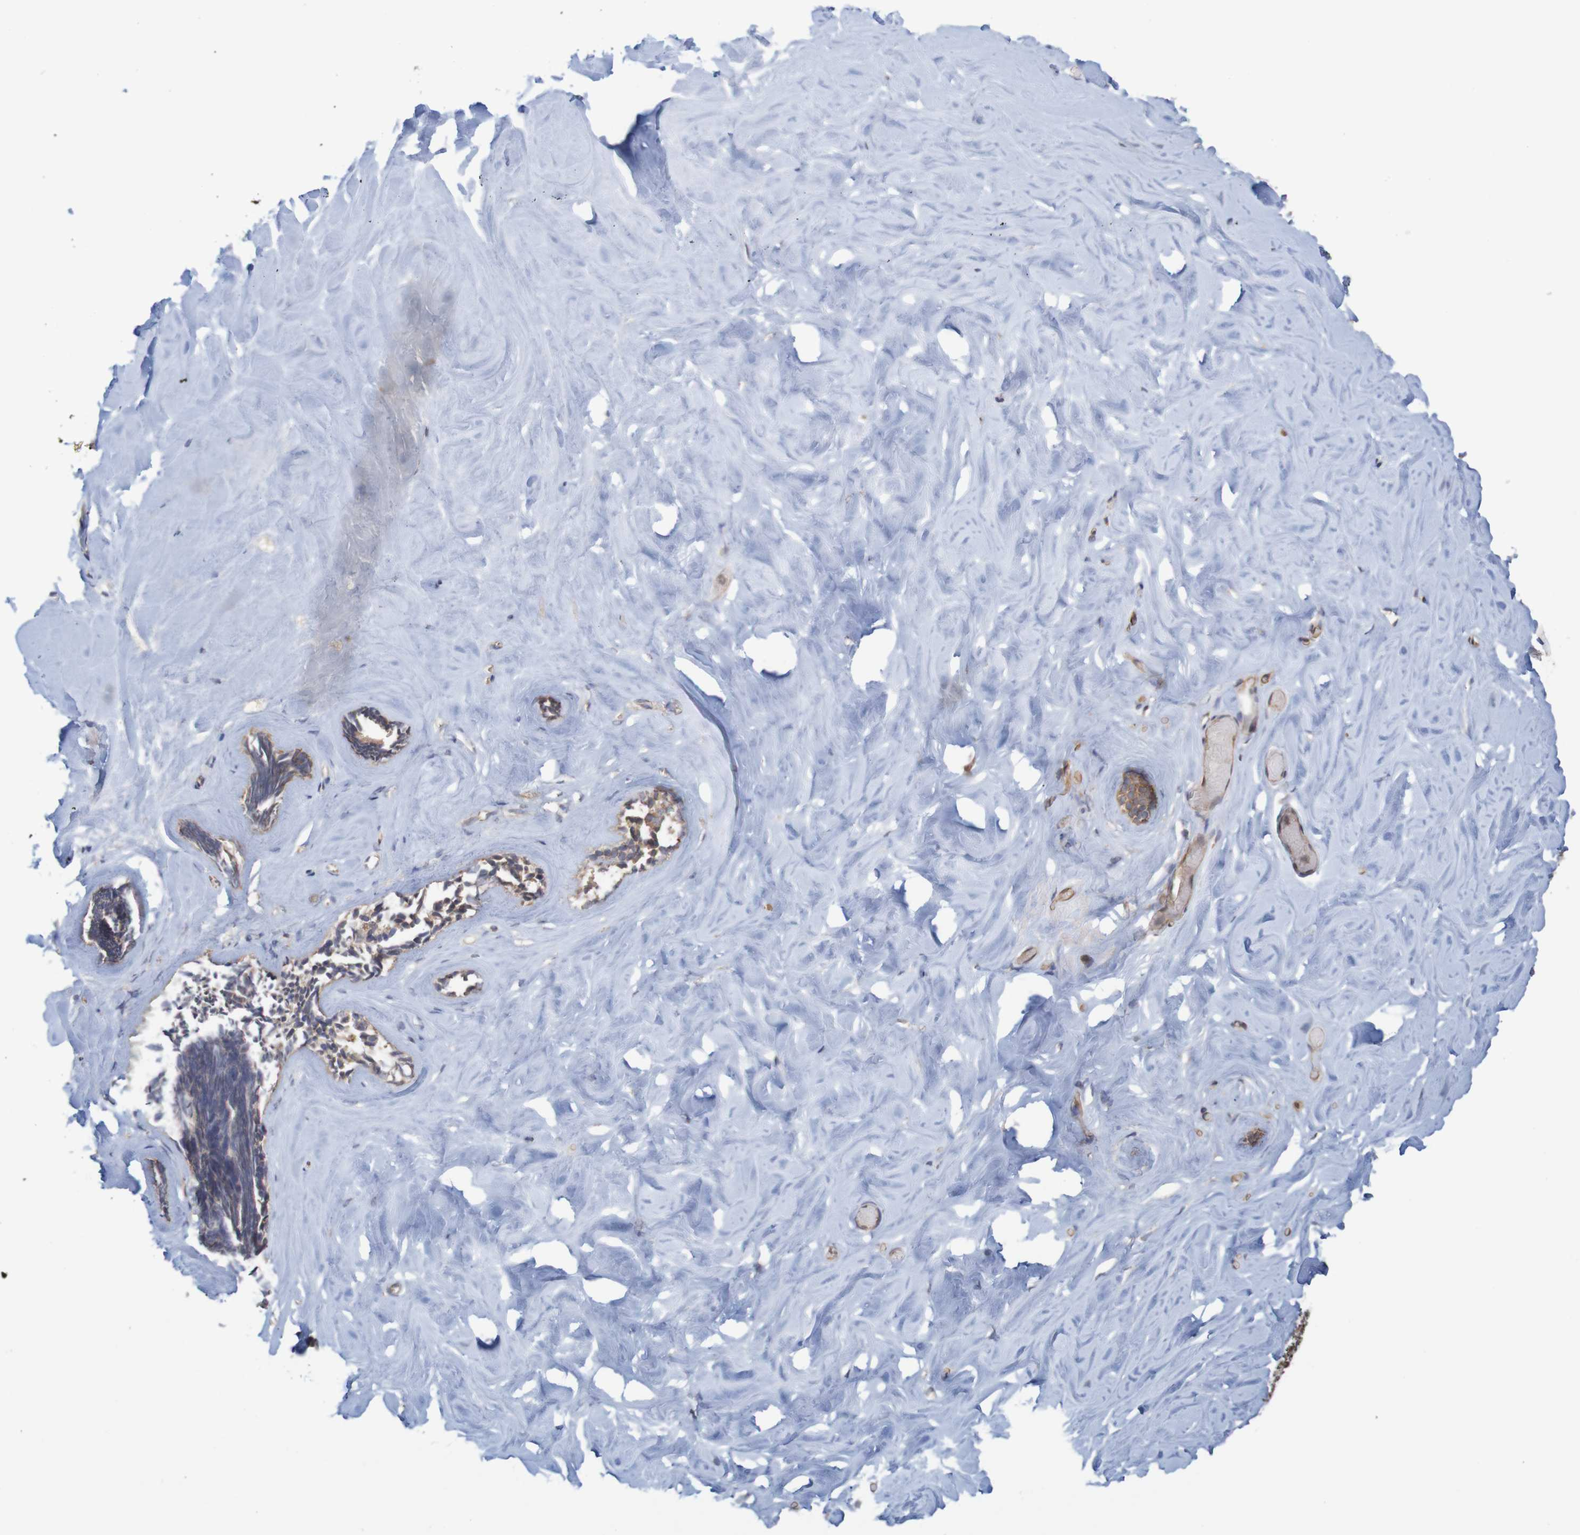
{"staining": {"intensity": "weak", "quantity": ">75%", "location": "cytoplasmic/membranous"}, "tissue": "breast", "cell_type": "Adipocytes", "image_type": "normal", "snomed": [{"axis": "morphology", "description": "Normal tissue, NOS"}, {"axis": "topography", "description": "Breast"}], "caption": "High-power microscopy captured an immunohistochemistry (IHC) histopathology image of benign breast, revealing weak cytoplasmic/membranous expression in about >75% of adipocytes.", "gene": "MRPL52", "patient": {"sex": "female", "age": 75}}